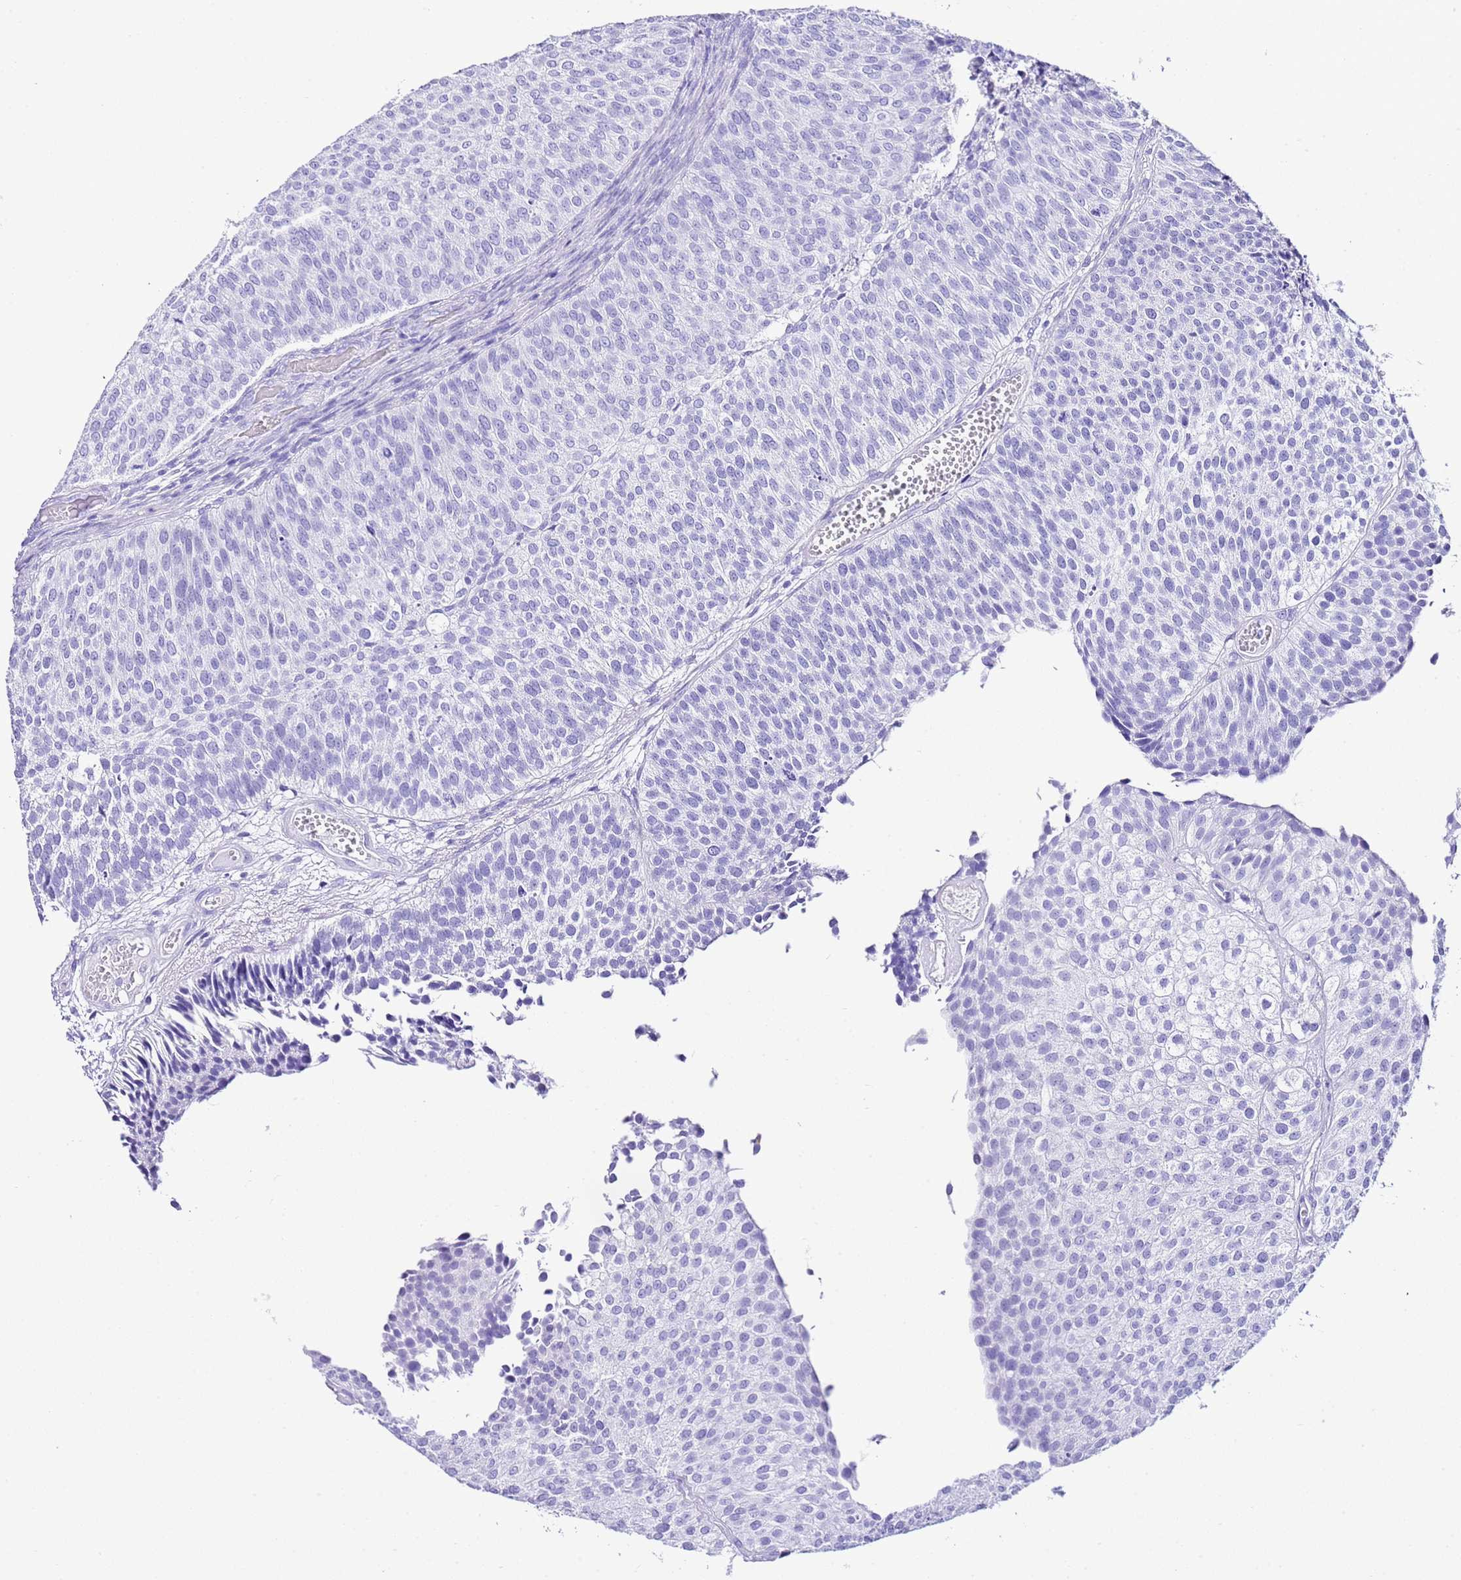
{"staining": {"intensity": "negative", "quantity": "none", "location": "none"}, "tissue": "urothelial cancer", "cell_type": "Tumor cells", "image_type": "cancer", "snomed": [{"axis": "morphology", "description": "Urothelial carcinoma, Low grade"}, {"axis": "topography", "description": "Urinary bladder"}], "caption": "This is an immunohistochemistry micrograph of human urothelial cancer. There is no staining in tumor cells.", "gene": "KCNC1", "patient": {"sex": "male", "age": 84}}